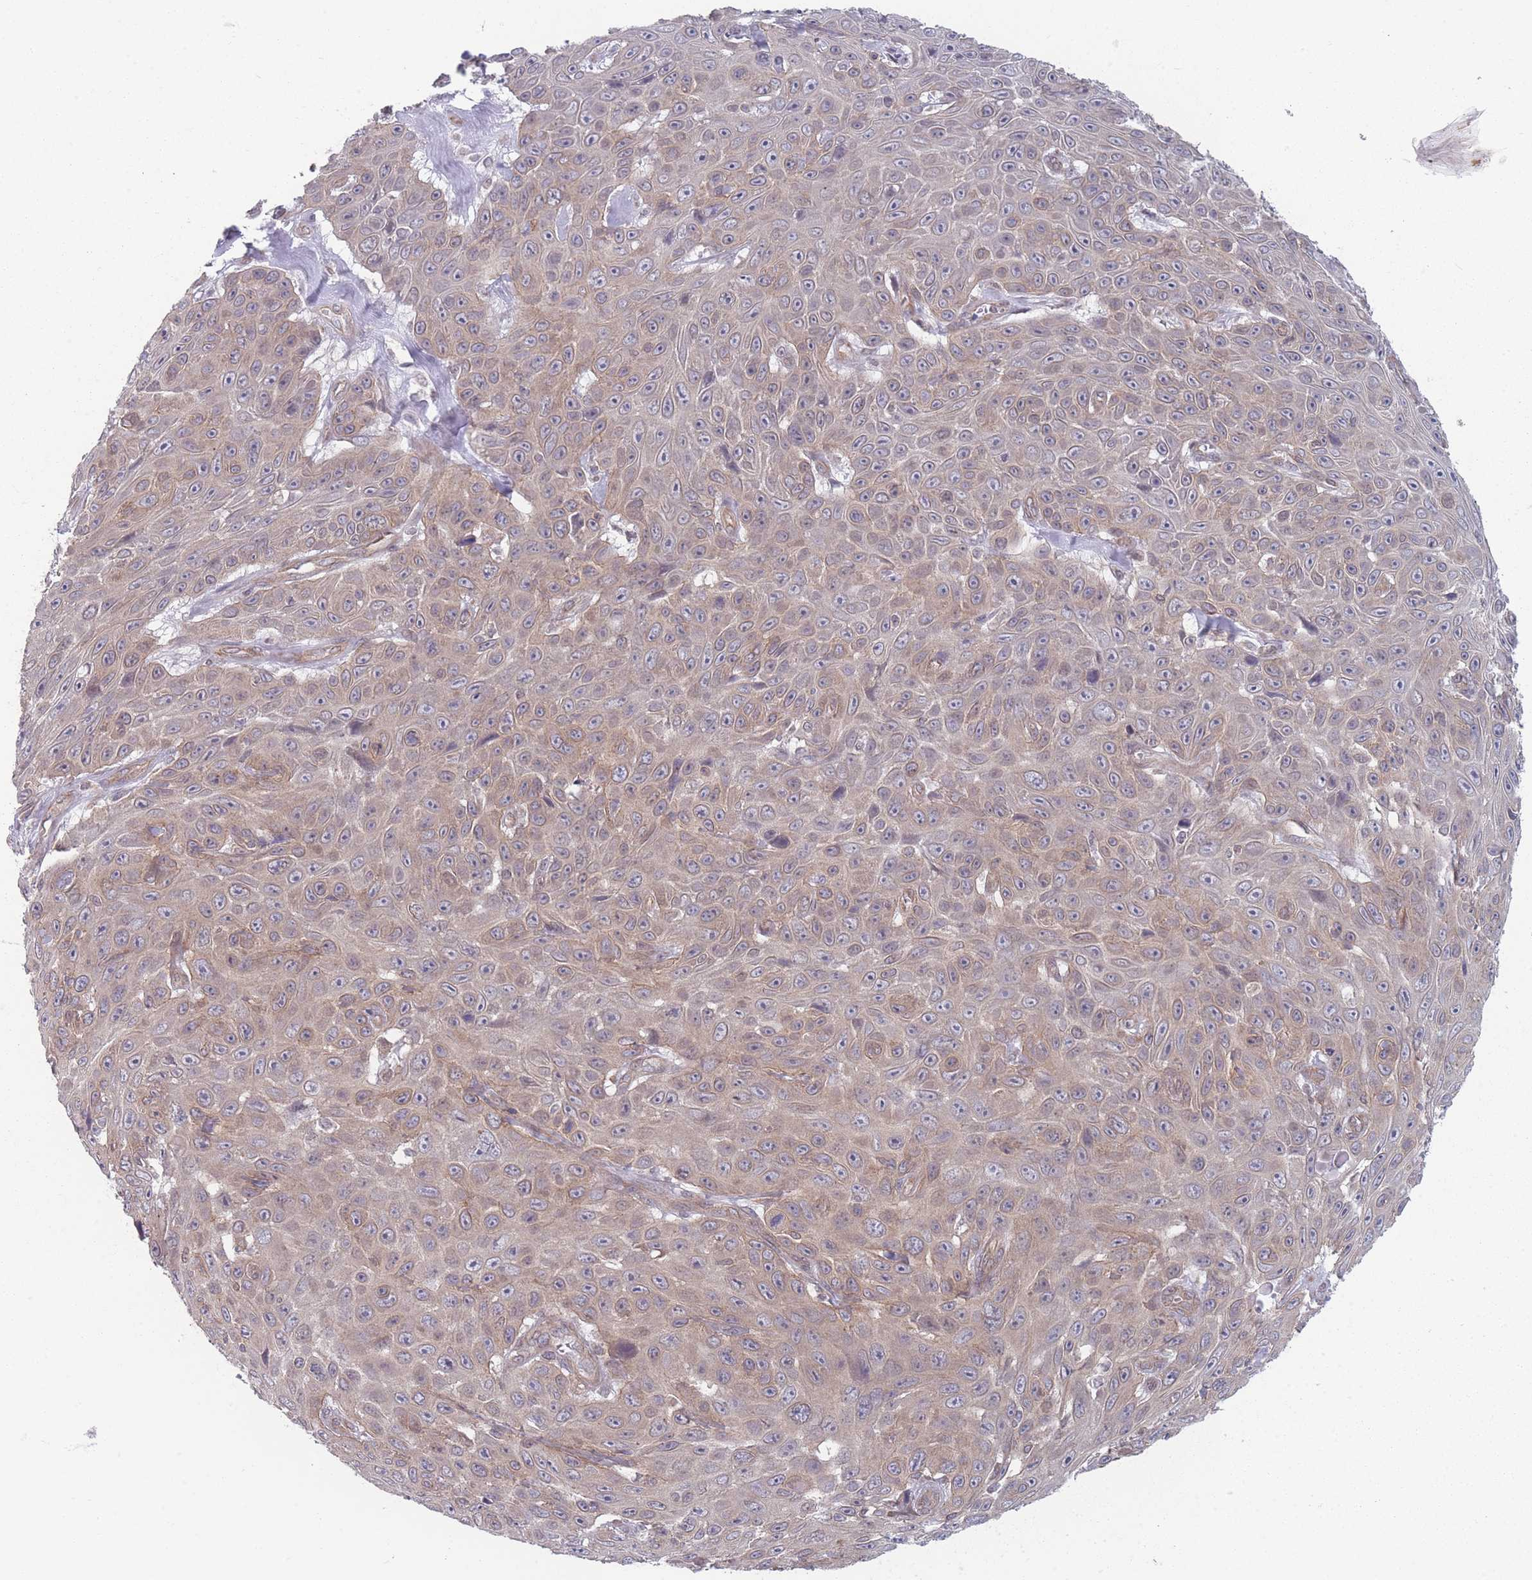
{"staining": {"intensity": "weak", "quantity": "25%-75%", "location": "cytoplasmic/membranous"}, "tissue": "skin cancer", "cell_type": "Tumor cells", "image_type": "cancer", "snomed": [{"axis": "morphology", "description": "Squamous cell carcinoma, NOS"}, {"axis": "topography", "description": "Skin"}], "caption": "Immunohistochemistry micrograph of neoplastic tissue: skin squamous cell carcinoma stained using IHC demonstrates low levels of weak protein expression localized specifically in the cytoplasmic/membranous of tumor cells, appearing as a cytoplasmic/membranous brown color.", "gene": "VRK2", "patient": {"sex": "male", "age": 82}}